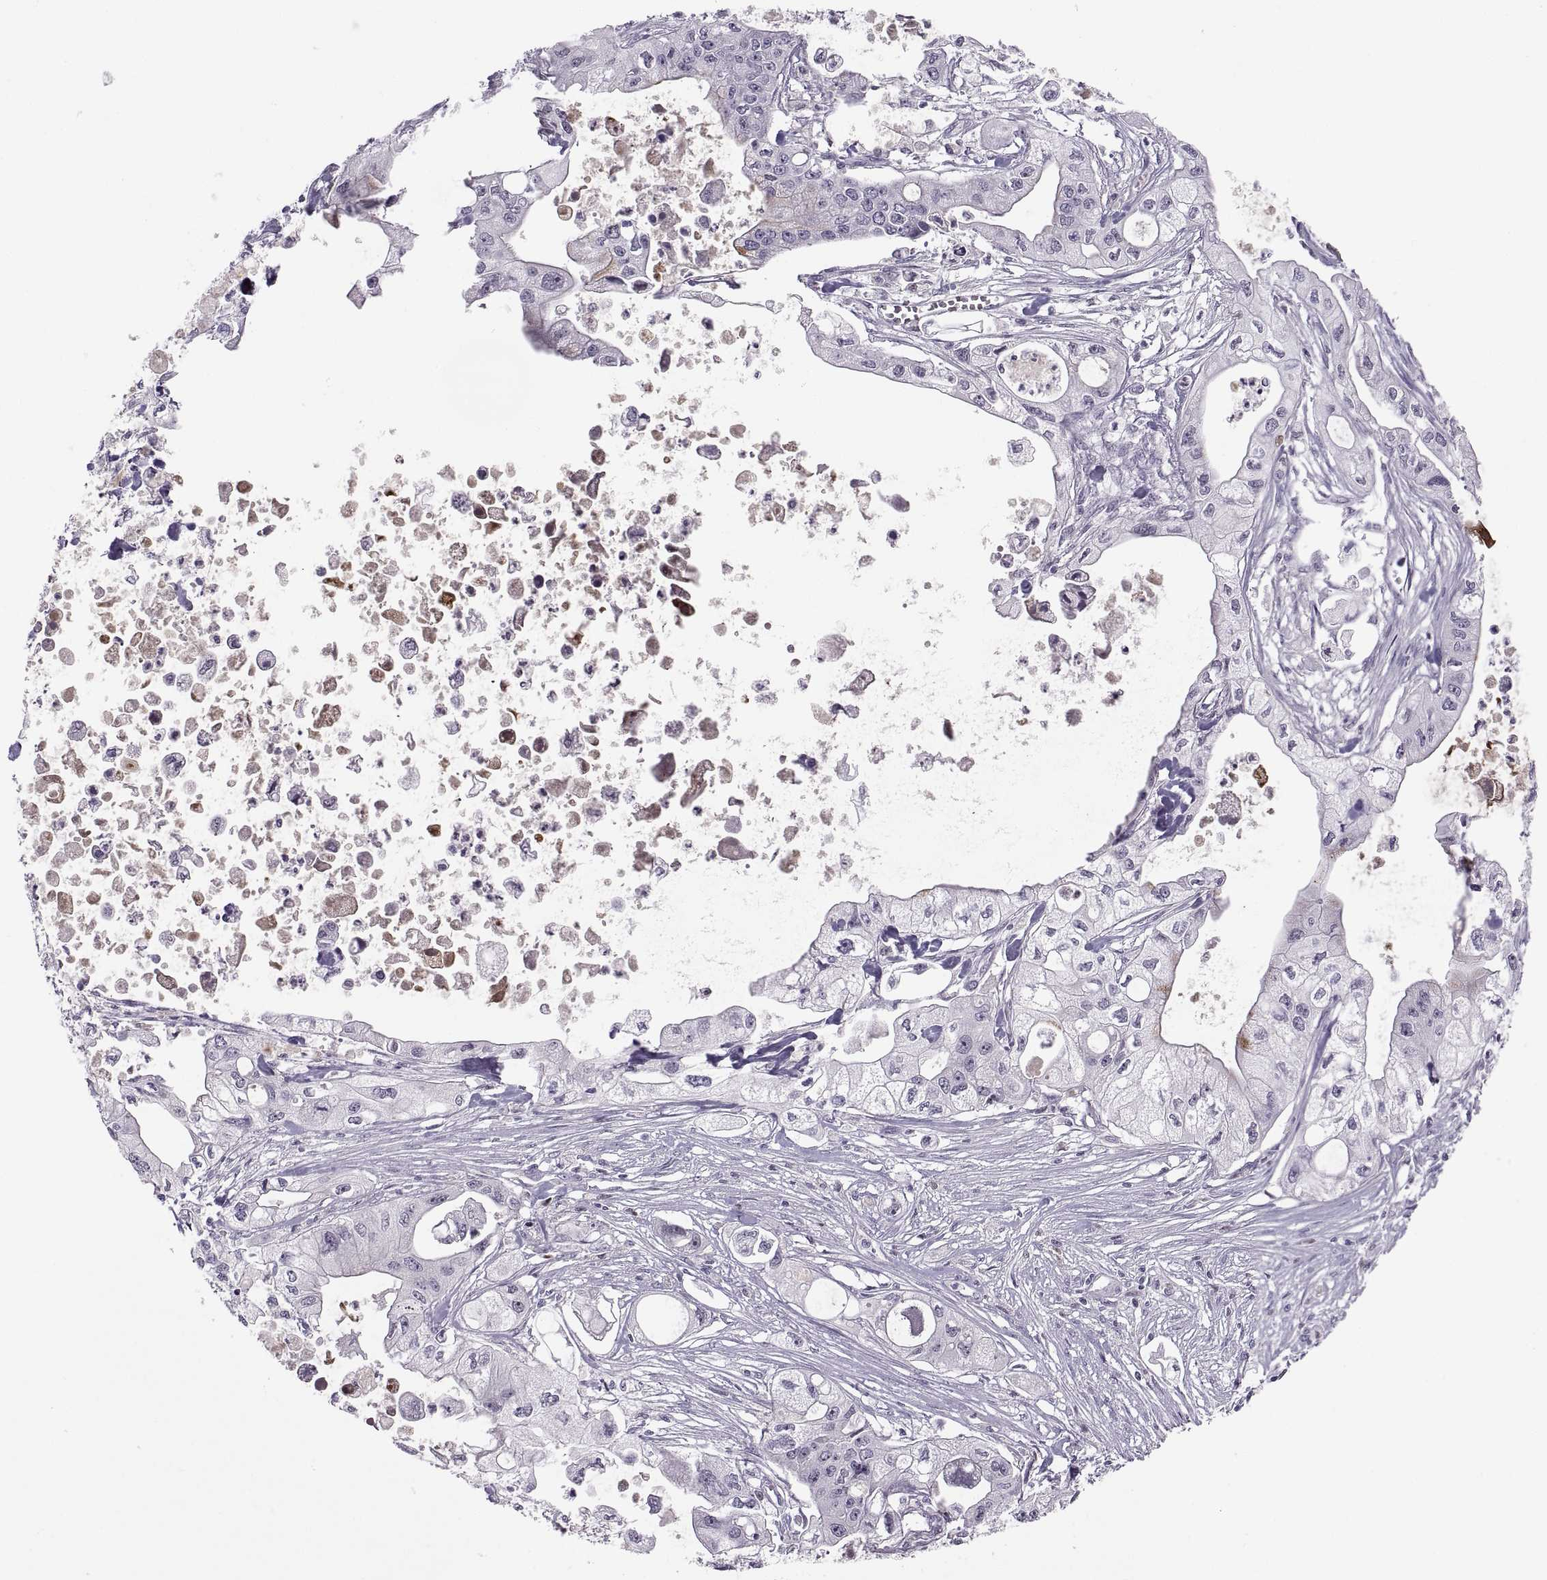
{"staining": {"intensity": "negative", "quantity": "none", "location": "none"}, "tissue": "pancreatic cancer", "cell_type": "Tumor cells", "image_type": "cancer", "snomed": [{"axis": "morphology", "description": "Adenocarcinoma, NOS"}, {"axis": "topography", "description": "Pancreas"}], "caption": "Immunohistochemistry (IHC) of adenocarcinoma (pancreatic) exhibits no expression in tumor cells.", "gene": "CHCT1", "patient": {"sex": "male", "age": 70}}